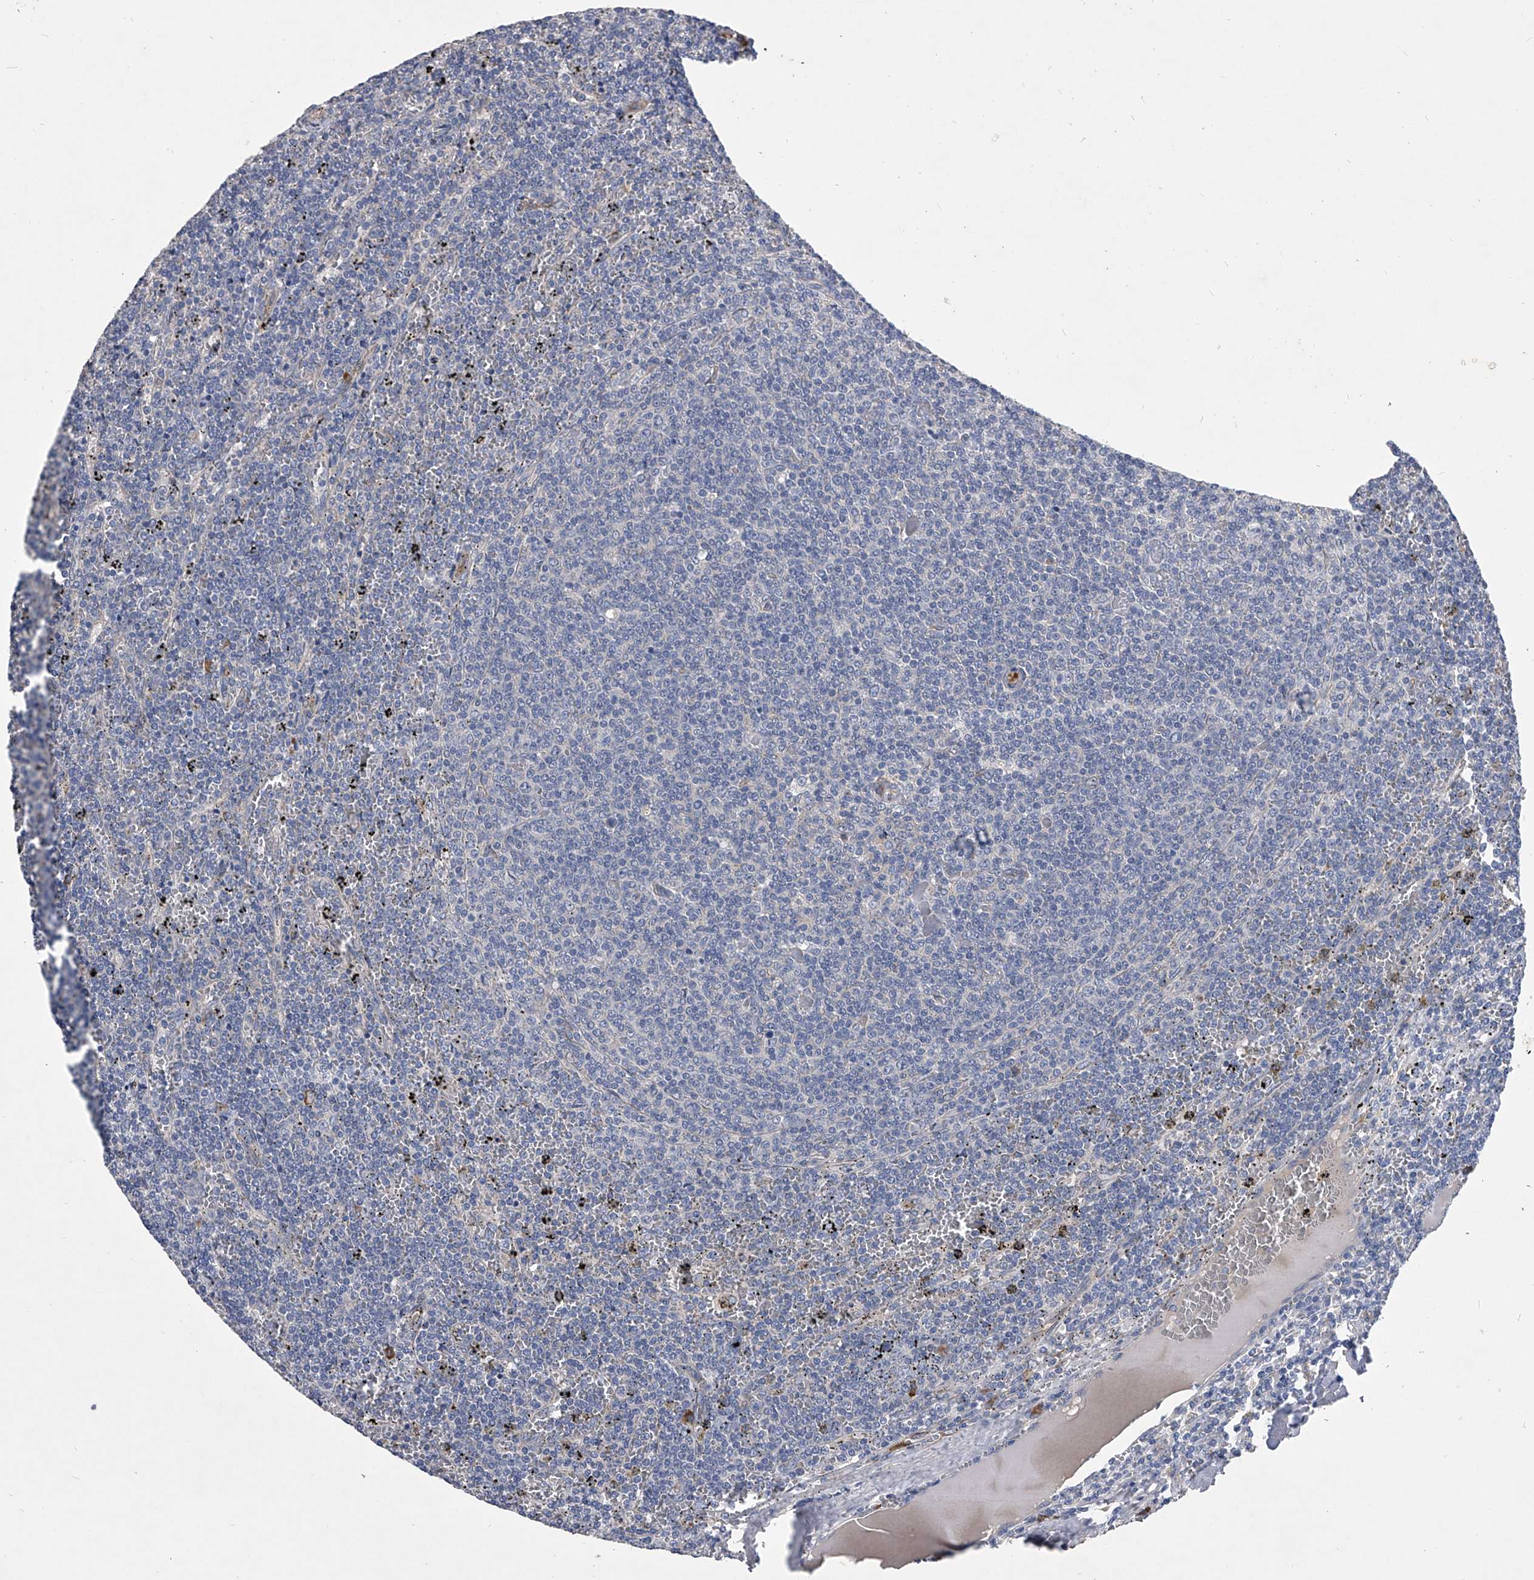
{"staining": {"intensity": "negative", "quantity": "none", "location": "none"}, "tissue": "lymphoma", "cell_type": "Tumor cells", "image_type": "cancer", "snomed": [{"axis": "morphology", "description": "Malignant lymphoma, non-Hodgkin's type, Low grade"}, {"axis": "topography", "description": "Spleen"}], "caption": "Immunohistochemical staining of human malignant lymphoma, non-Hodgkin's type (low-grade) demonstrates no significant expression in tumor cells.", "gene": "CCR4", "patient": {"sex": "female", "age": 50}}